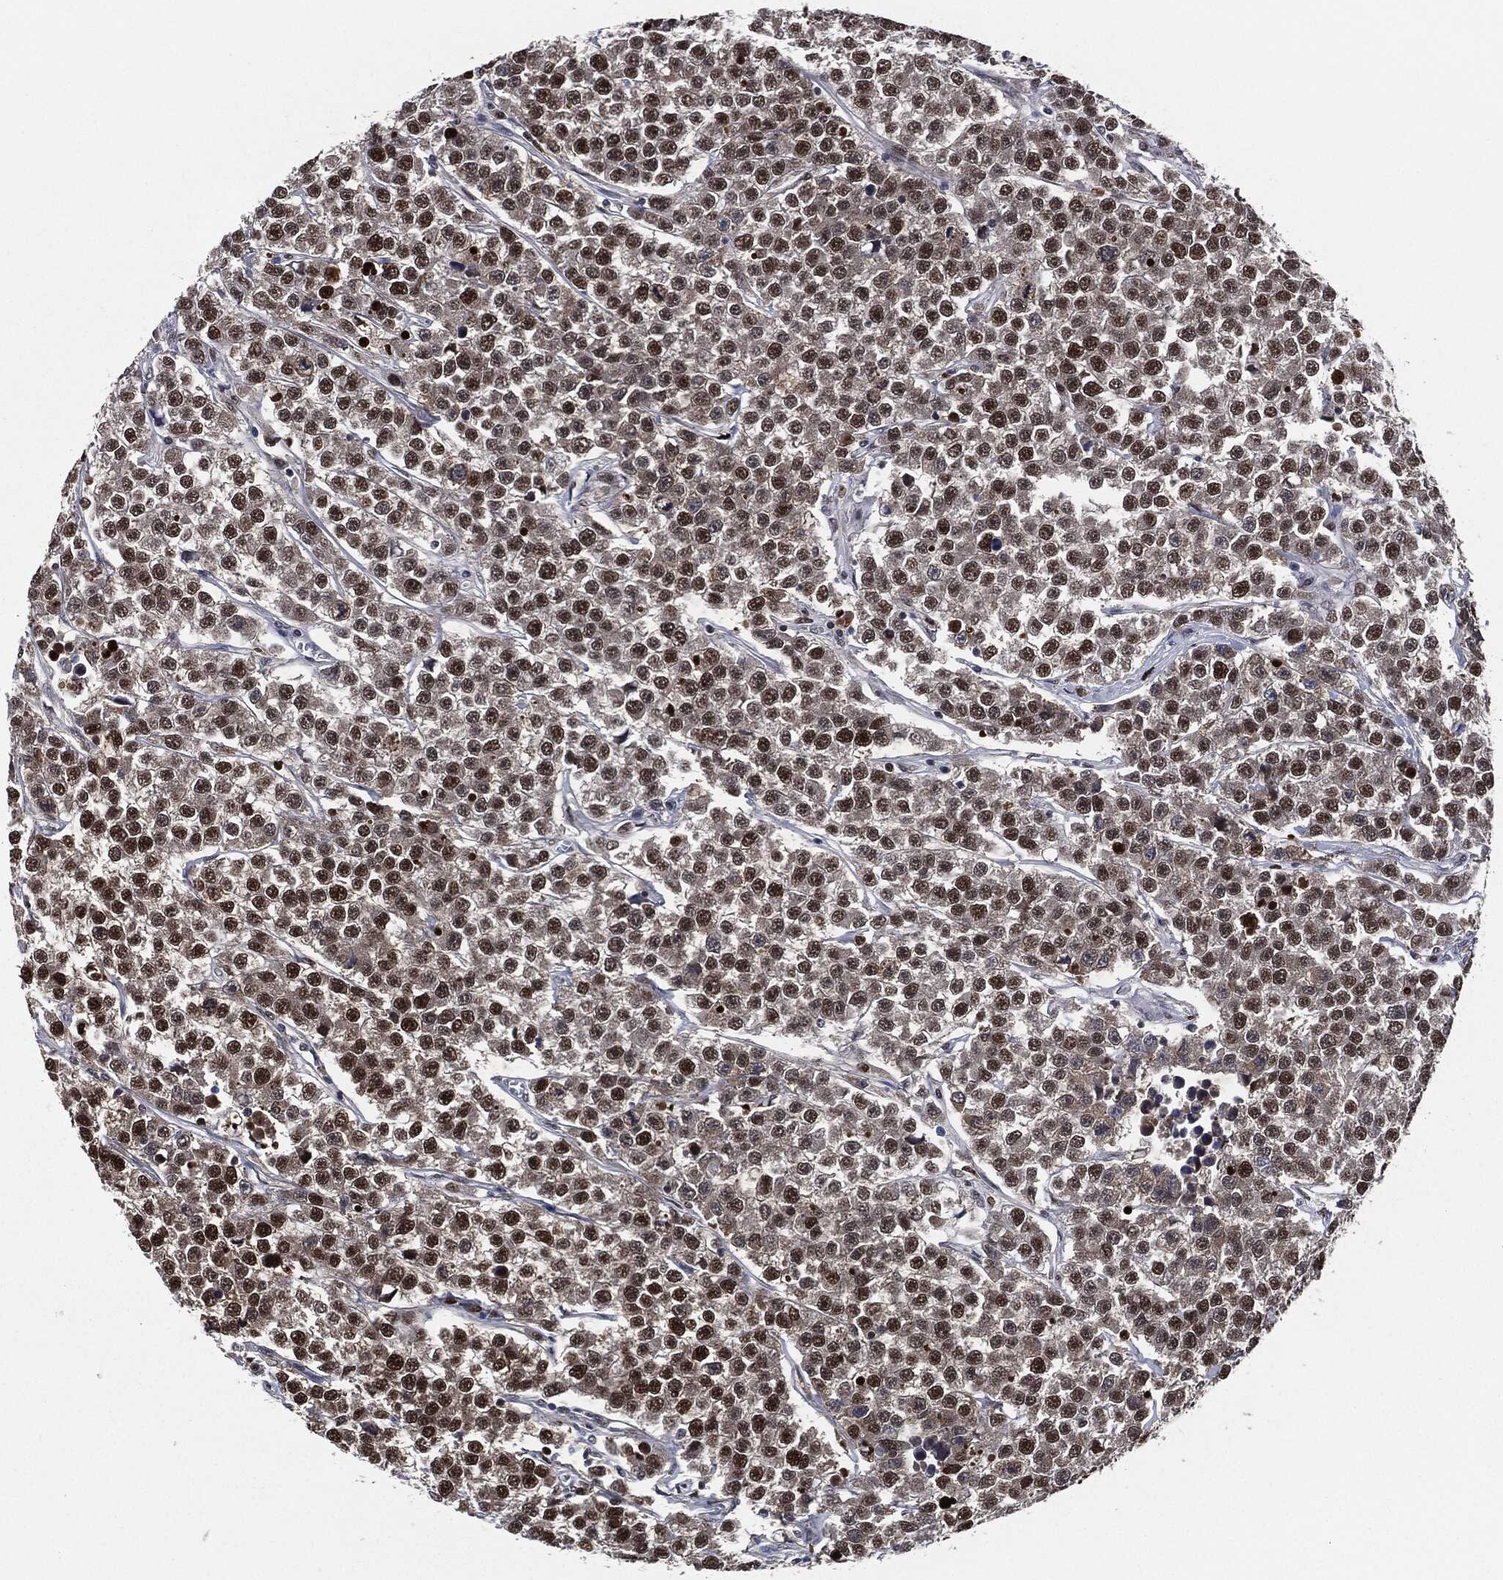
{"staining": {"intensity": "strong", "quantity": "25%-75%", "location": "nuclear"}, "tissue": "testis cancer", "cell_type": "Tumor cells", "image_type": "cancer", "snomed": [{"axis": "morphology", "description": "Seminoma, NOS"}, {"axis": "topography", "description": "Testis"}], "caption": "The image demonstrates staining of testis cancer (seminoma), revealing strong nuclear protein positivity (brown color) within tumor cells.", "gene": "PCNA", "patient": {"sex": "male", "age": 59}}